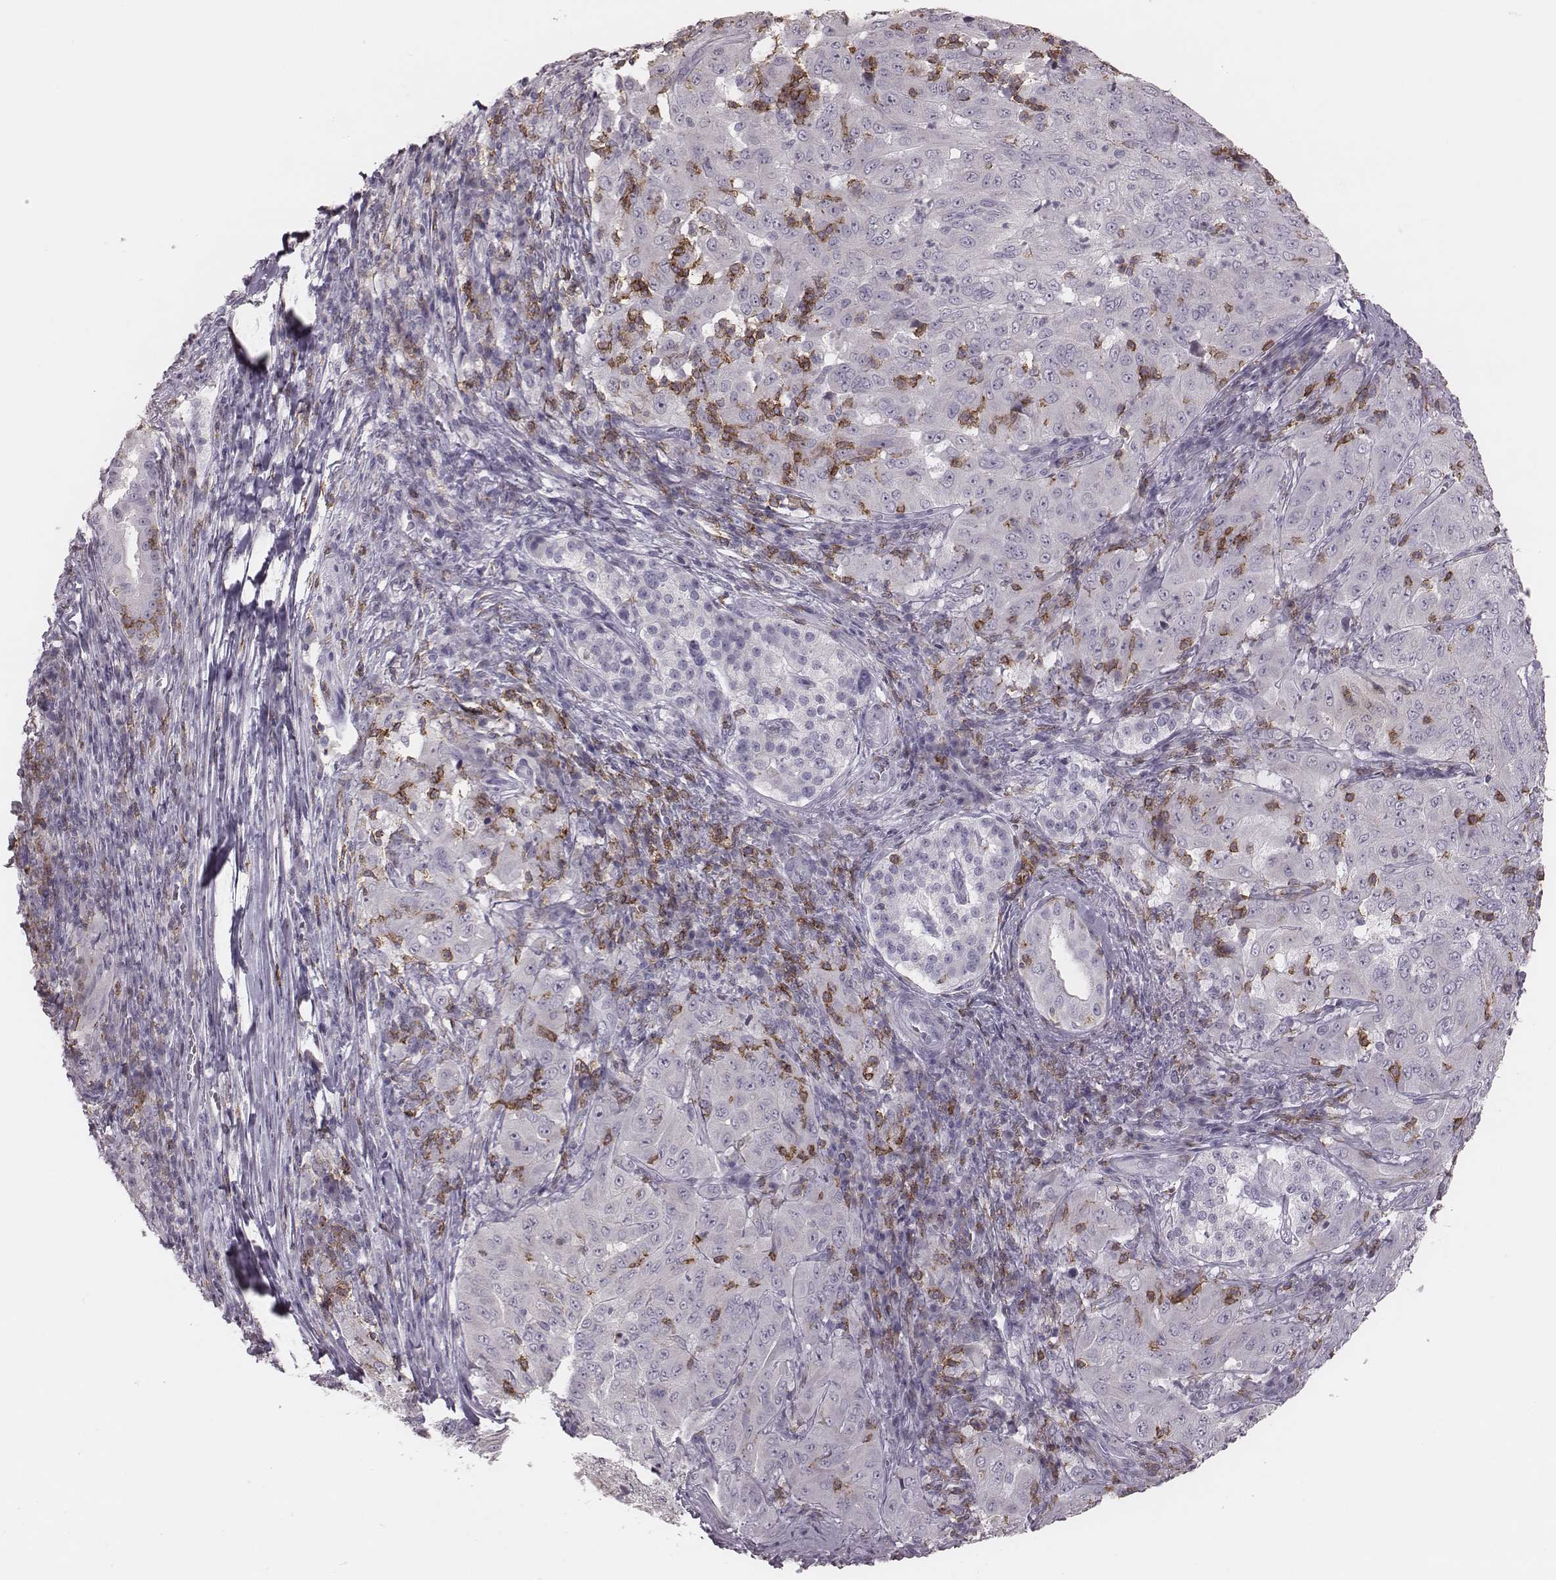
{"staining": {"intensity": "negative", "quantity": "none", "location": "none"}, "tissue": "pancreatic cancer", "cell_type": "Tumor cells", "image_type": "cancer", "snomed": [{"axis": "morphology", "description": "Adenocarcinoma, NOS"}, {"axis": "topography", "description": "Pancreas"}], "caption": "Immunohistochemical staining of pancreatic cancer (adenocarcinoma) demonstrates no significant staining in tumor cells.", "gene": "PDCD1", "patient": {"sex": "male", "age": 63}}